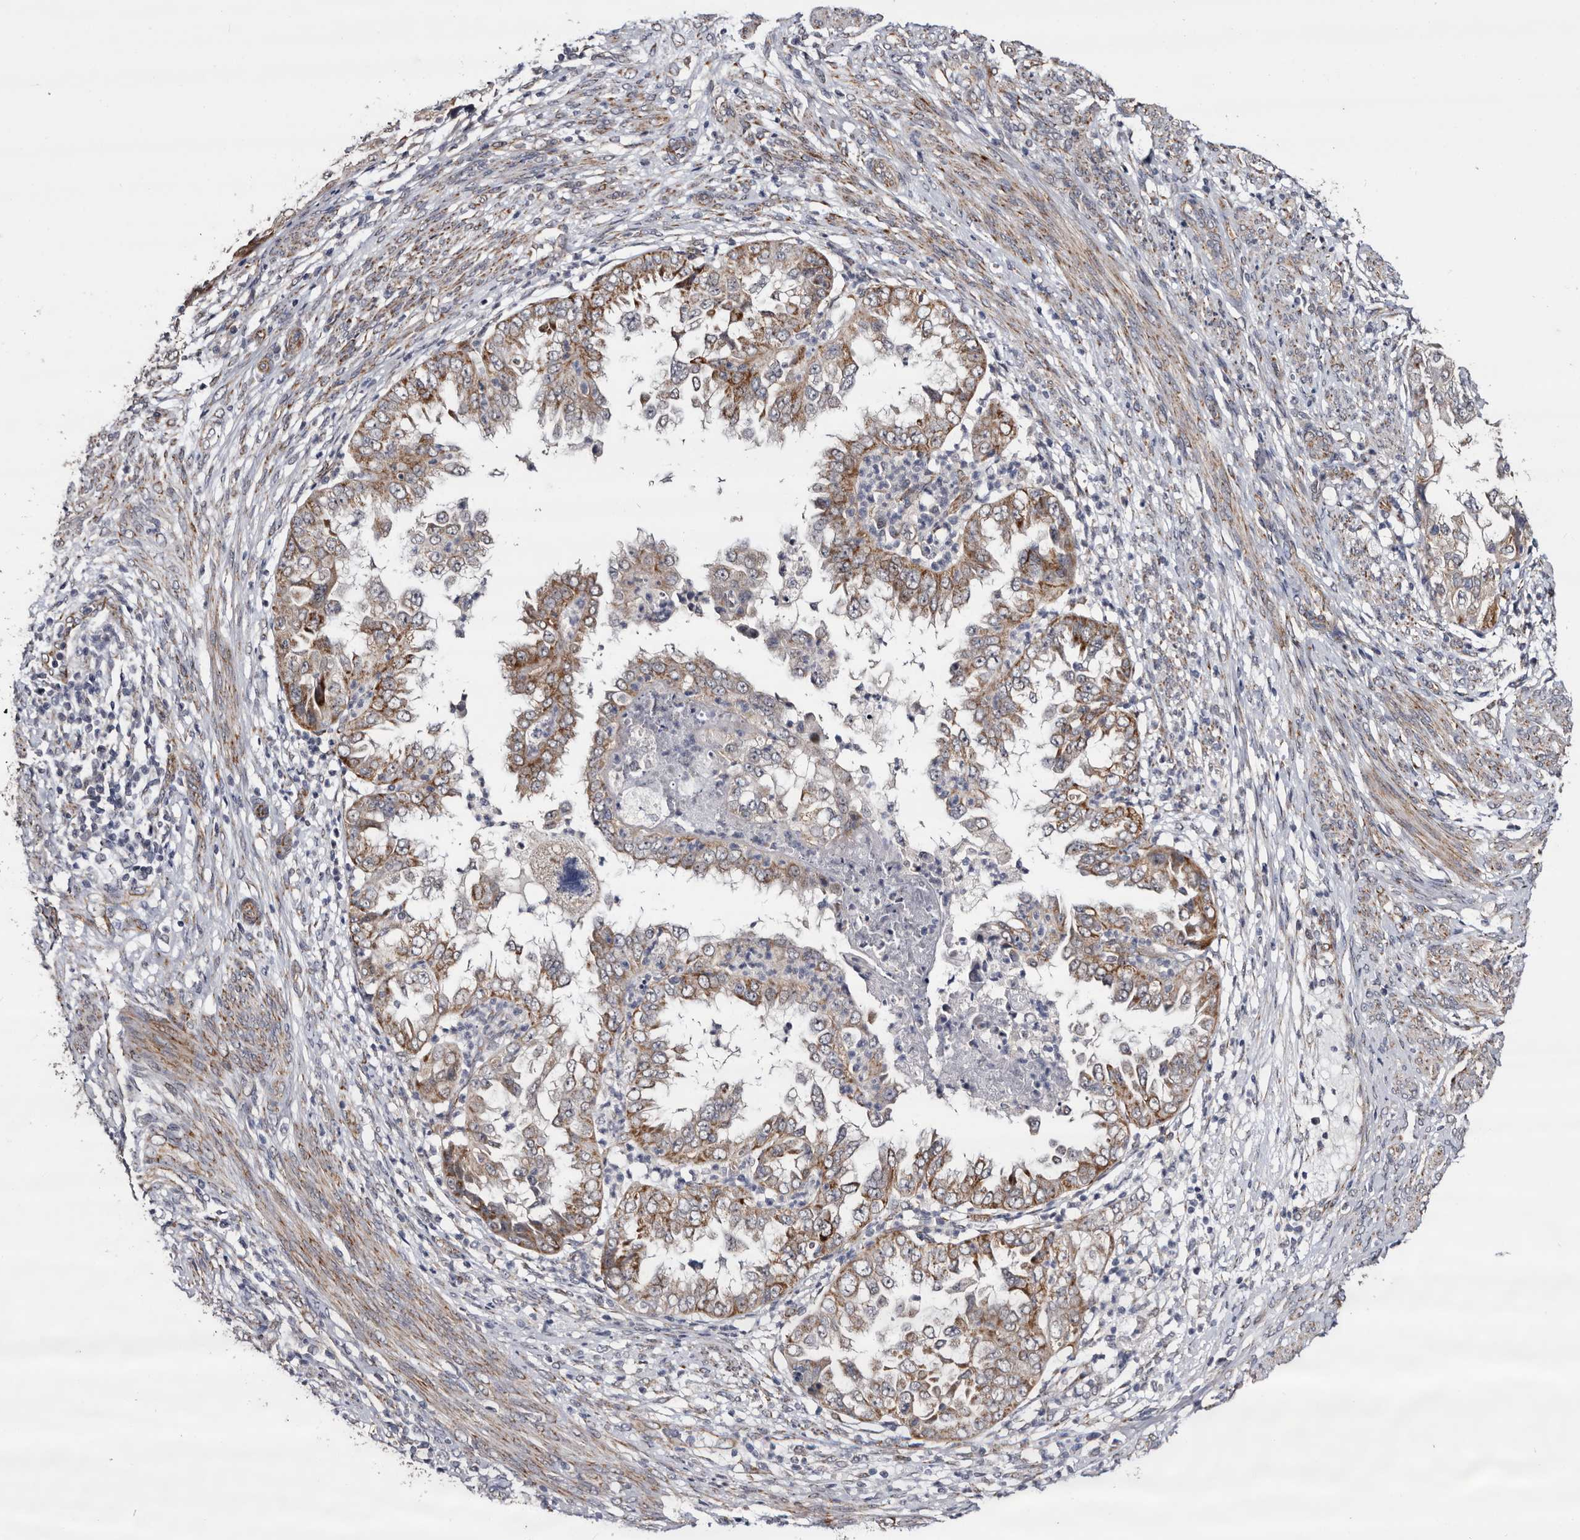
{"staining": {"intensity": "moderate", "quantity": "25%-75%", "location": "cytoplasmic/membranous"}, "tissue": "endometrial cancer", "cell_type": "Tumor cells", "image_type": "cancer", "snomed": [{"axis": "morphology", "description": "Adenocarcinoma, NOS"}, {"axis": "topography", "description": "Endometrium"}], "caption": "Protein expression analysis of human endometrial cancer (adenocarcinoma) reveals moderate cytoplasmic/membranous staining in approximately 25%-75% of tumor cells.", "gene": "ARMCX2", "patient": {"sex": "female", "age": 85}}